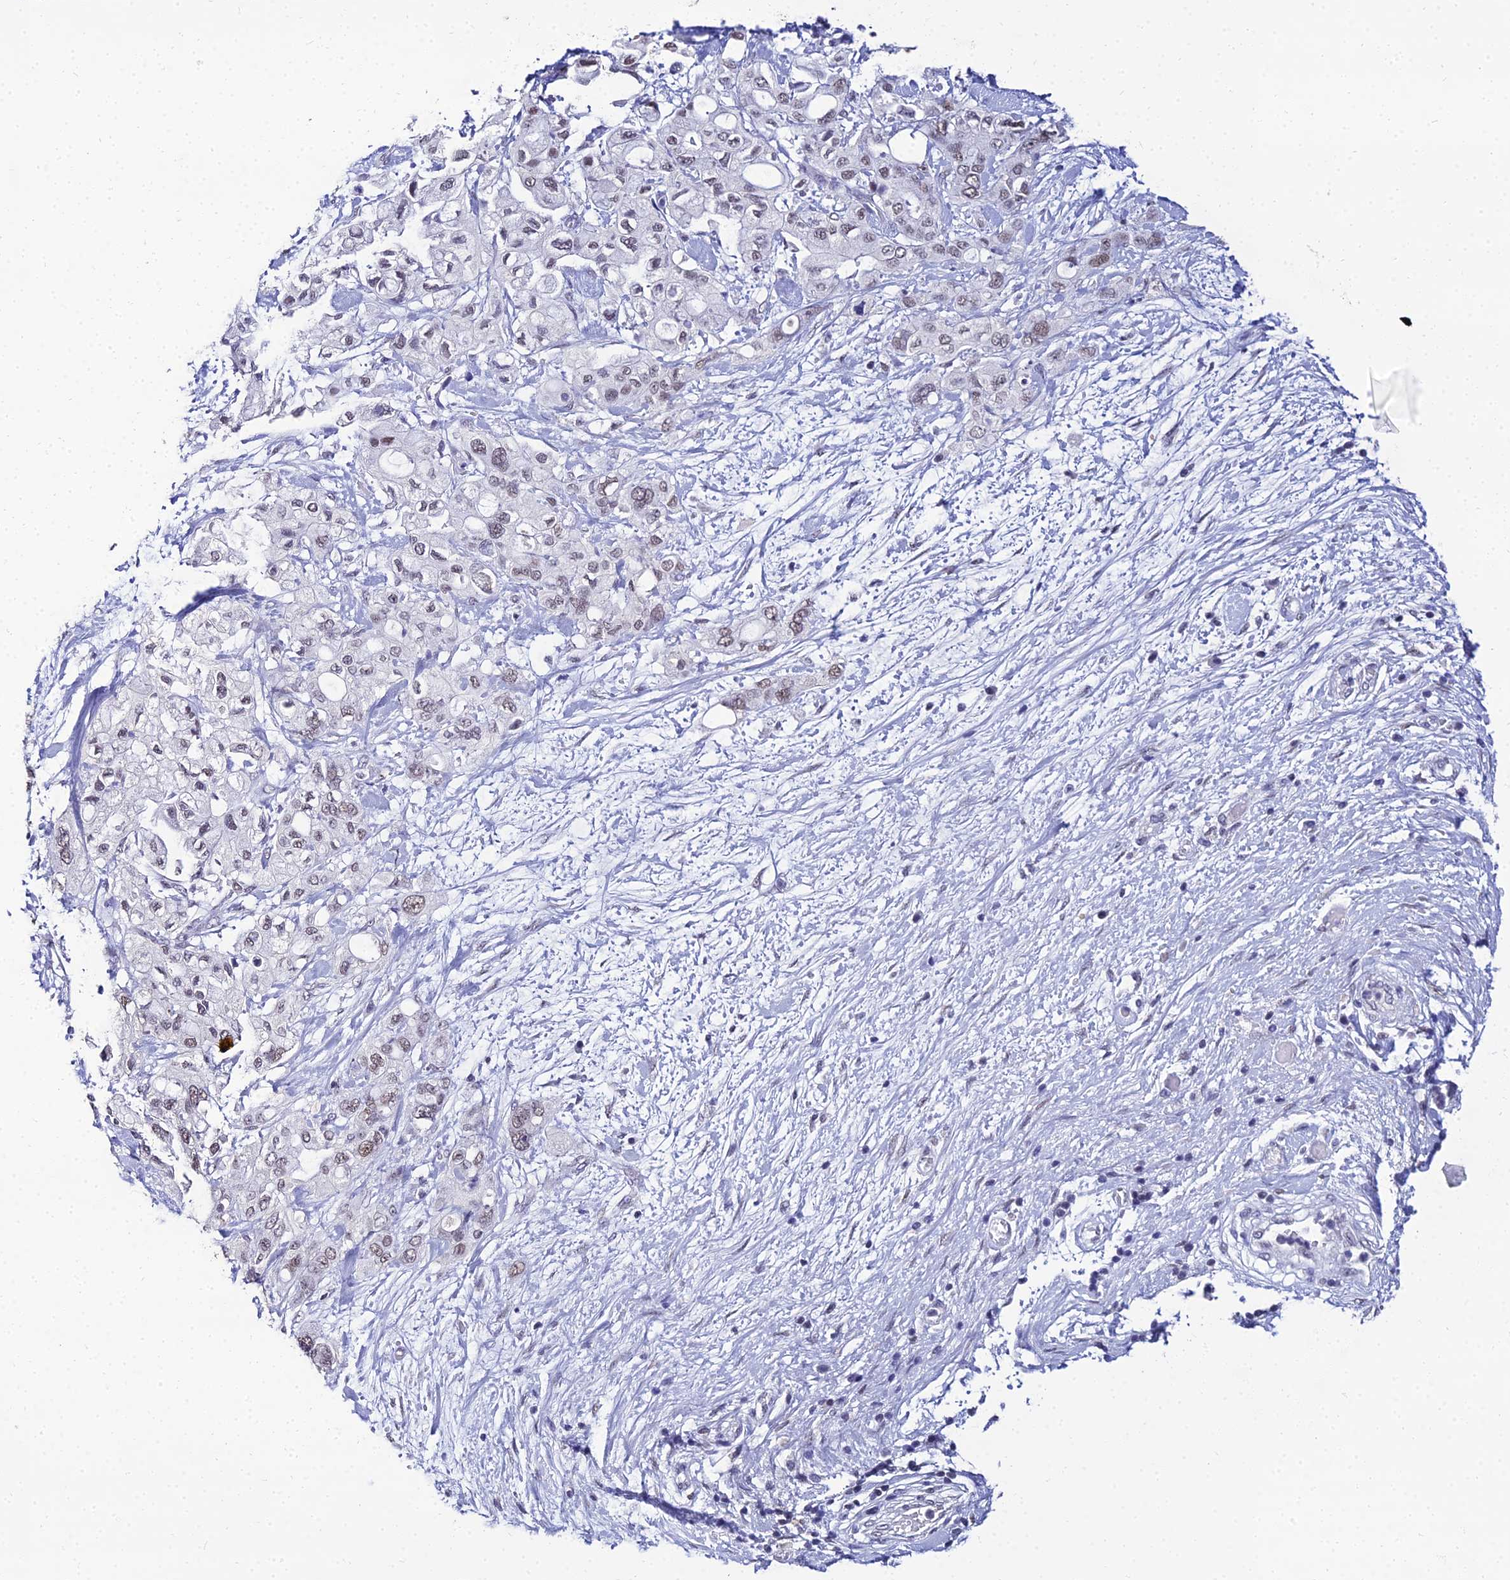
{"staining": {"intensity": "weak", "quantity": ">75%", "location": "nuclear"}, "tissue": "pancreatic cancer", "cell_type": "Tumor cells", "image_type": "cancer", "snomed": [{"axis": "morphology", "description": "Inflammation, NOS"}, {"axis": "morphology", "description": "Adenocarcinoma, NOS"}, {"axis": "topography", "description": "Pancreas"}], "caption": "Immunohistochemistry (IHC) staining of pancreatic cancer (adenocarcinoma), which reveals low levels of weak nuclear staining in approximately >75% of tumor cells indicating weak nuclear protein expression. The staining was performed using DAB (3,3'-diaminobenzidine) (brown) for protein detection and nuclei were counterstained in hematoxylin (blue).", "gene": "PPP4R2", "patient": {"sex": "female", "age": 56}}